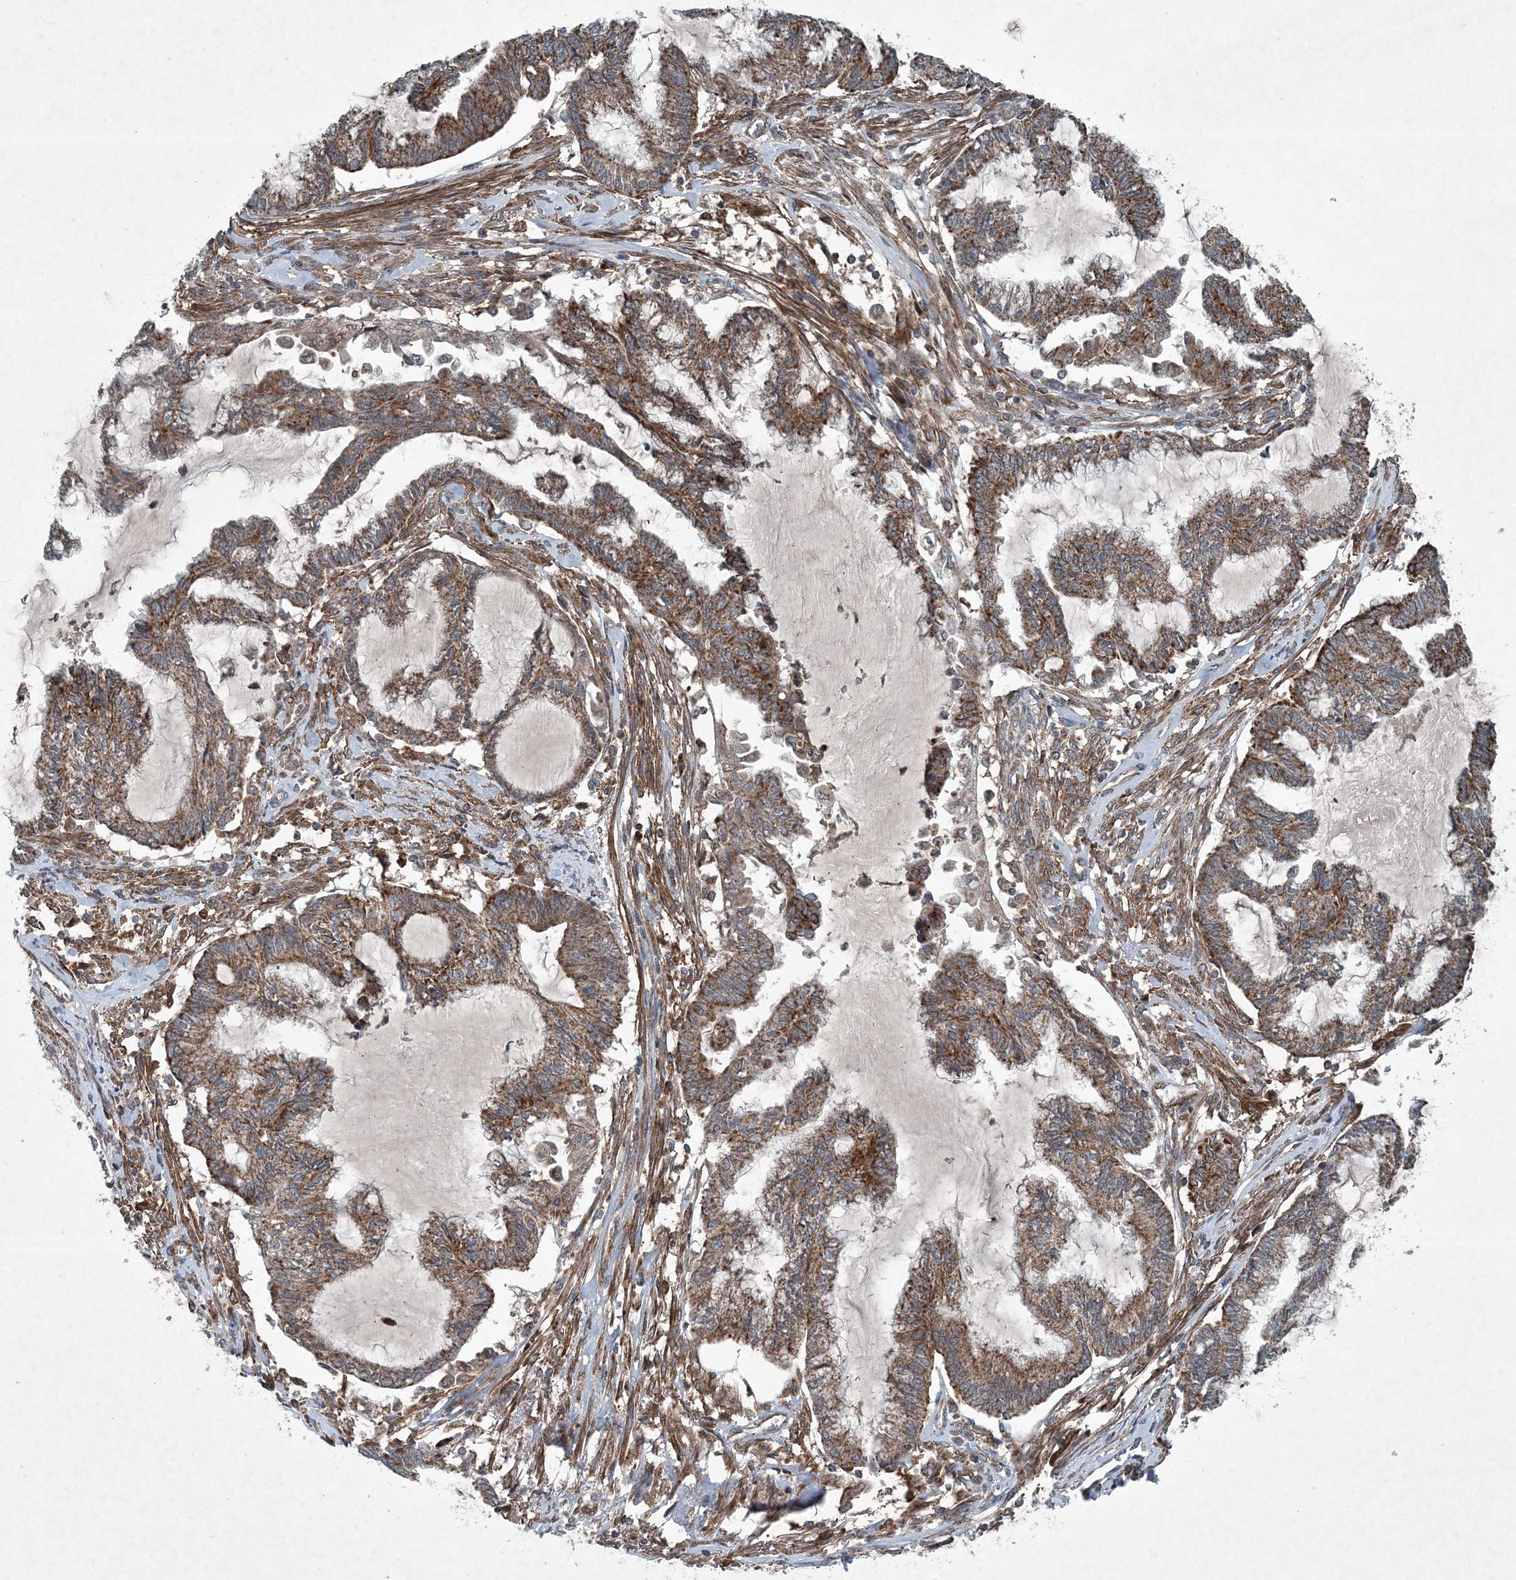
{"staining": {"intensity": "moderate", "quantity": ">75%", "location": "cytoplasmic/membranous"}, "tissue": "endometrial cancer", "cell_type": "Tumor cells", "image_type": "cancer", "snomed": [{"axis": "morphology", "description": "Adenocarcinoma, NOS"}, {"axis": "topography", "description": "Endometrium"}], "caption": "DAB (3,3'-diaminobenzidine) immunohistochemical staining of human endometrial adenocarcinoma reveals moderate cytoplasmic/membranous protein positivity in about >75% of tumor cells.", "gene": "NDUFA2", "patient": {"sex": "female", "age": 86}}